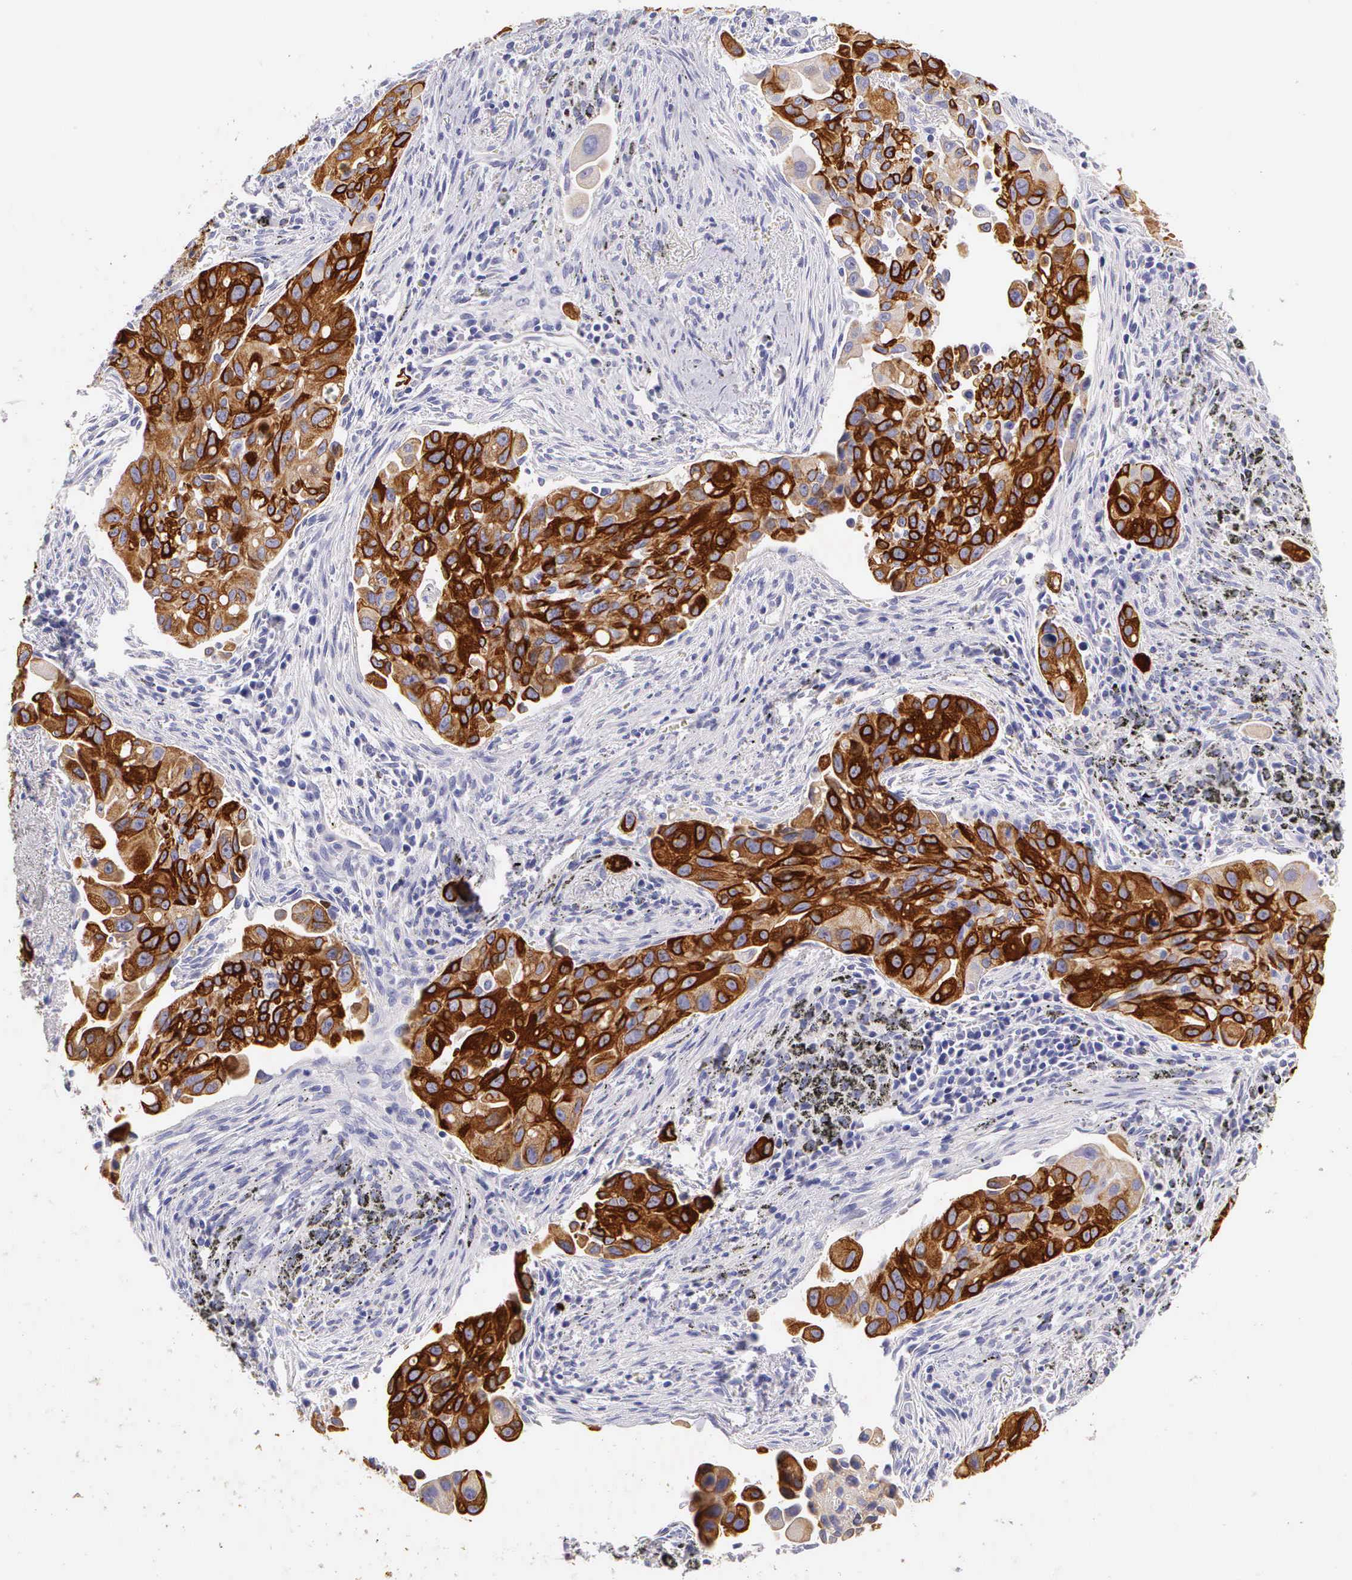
{"staining": {"intensity": "strong", "quantity": ">75%", "location": "cytoplasmic/membranous"}, "tissue": "lung cancer", "cell_type": "Tumor cells", "image_type": "cancer", "snomed": [{"axis": "morphology", "description": "Adenocarcinoma, NOS"}, {"axis": "topography", "description": "Lung"}], "caption": "A micrograph of human lung cancer stained for a protein demonstrates strong cytoplasmic/membranous brown staining in tumor cells.", "gene": "KRT17", "patient": {"sex": "male", "age": 68}}